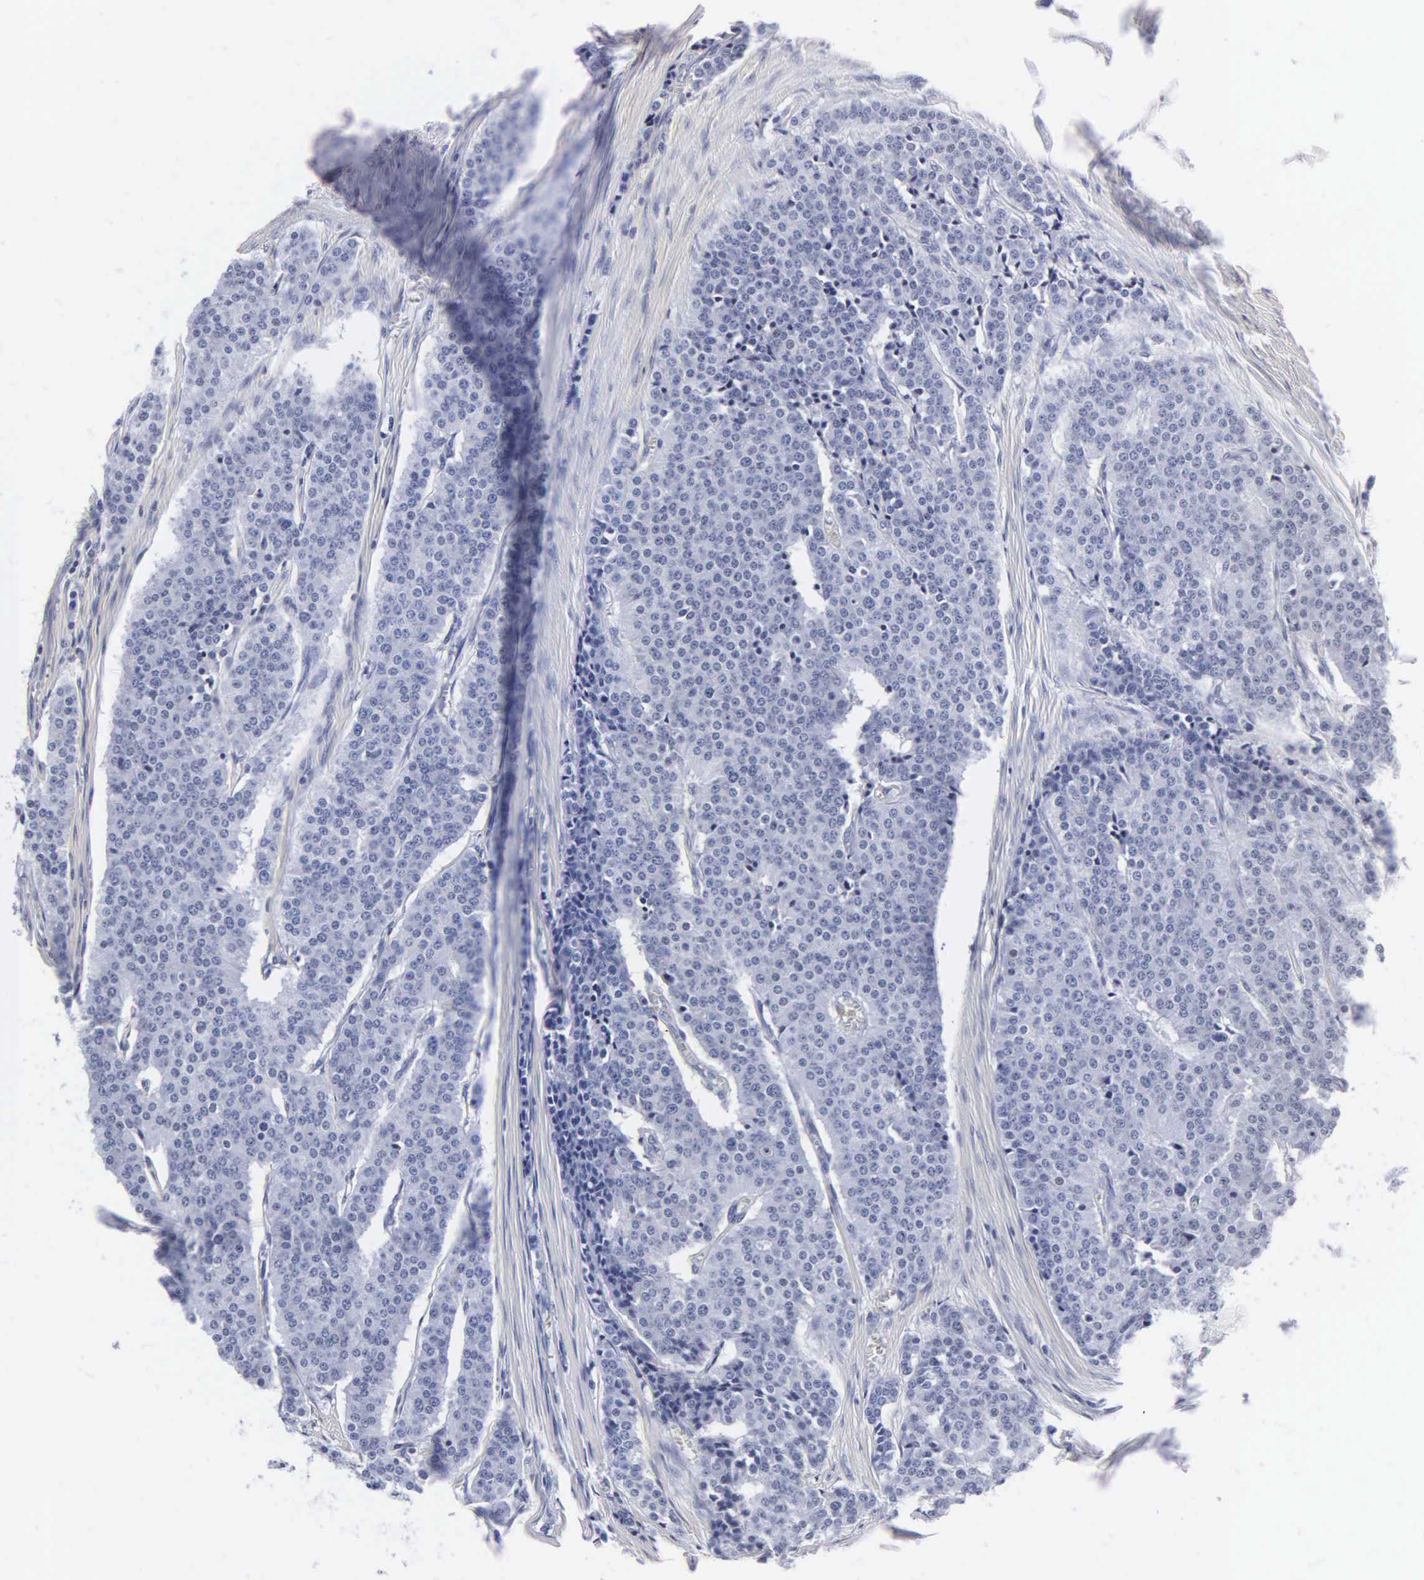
{"staining": {"intensity": "negative", "quantity": "none", "location": "none"}, "tissue": "carcinoid", "cell_type": "Tumor cells", "image_type": "cancer", "snomed": [{"axis": "morphology", "description": "Carcinoid, malignant, NOS"}, {"axis": "topography", "description": "Small intestine"}], "caption": "Carcinoid (malignant) was stained to show a protein in brown. There is no significant positivity in tumor cells. (DAB immunohistochemistry visualized using brightfield microscopy, high magnification).", "gene": "MB", "patient": {"sex": "male", "age": 63}}